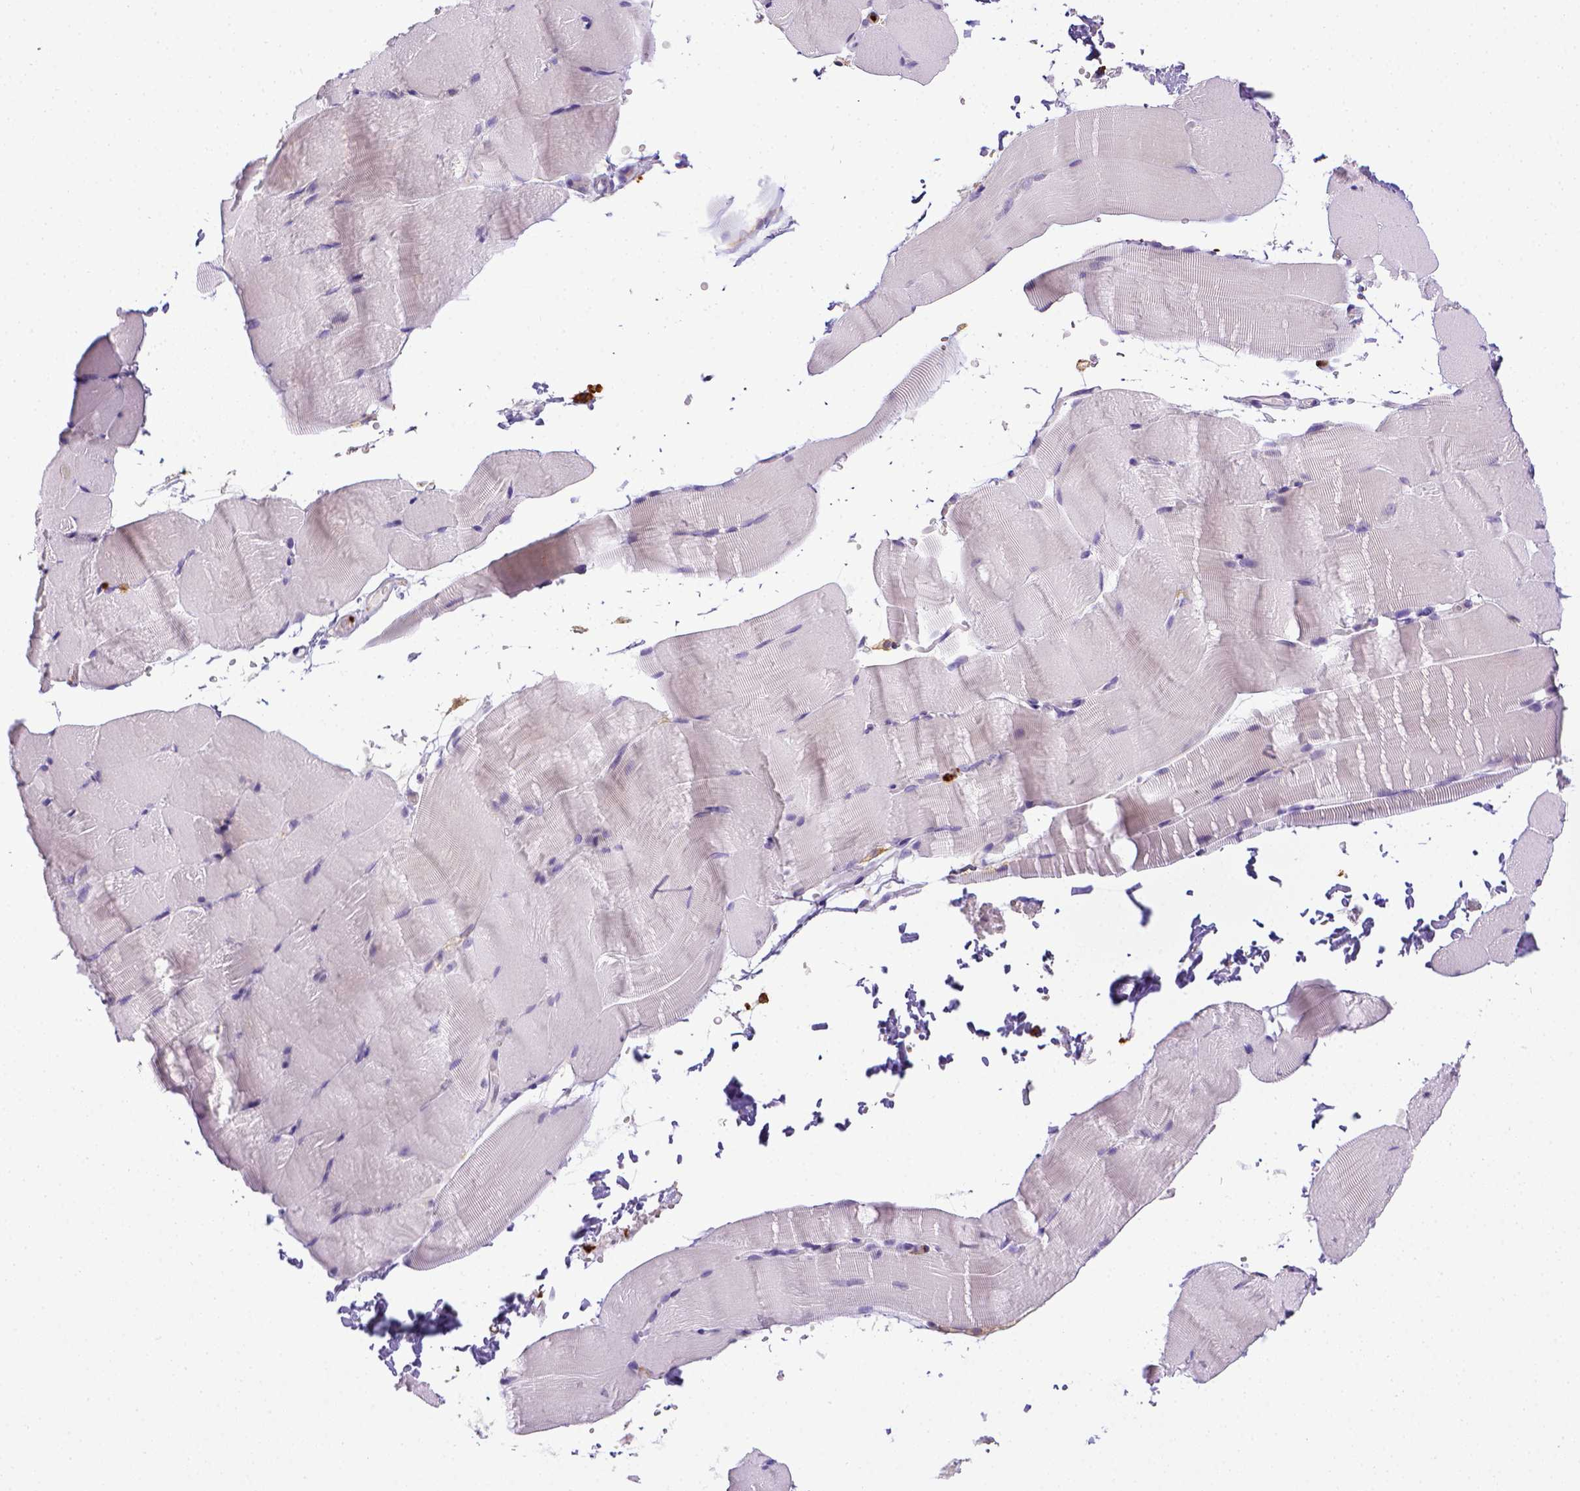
{"staining": {"intensity": "negative", "quantity": "none", "location": "none"}, "tissue": "skeletal muscle", "cell_type": "Myocytes", "image_type": "normal", "snomed": [{"axis": "morphology", "description": "Normal tissue, NOS"}, {"axis": "topography", "description": "Skeletal muscle"}], "caption": "Myocytes show no significant protein staining in unremarkable skeletal muscle.", "gene": "ITGAM", "patient": {"sex": "female", "age": 37}}